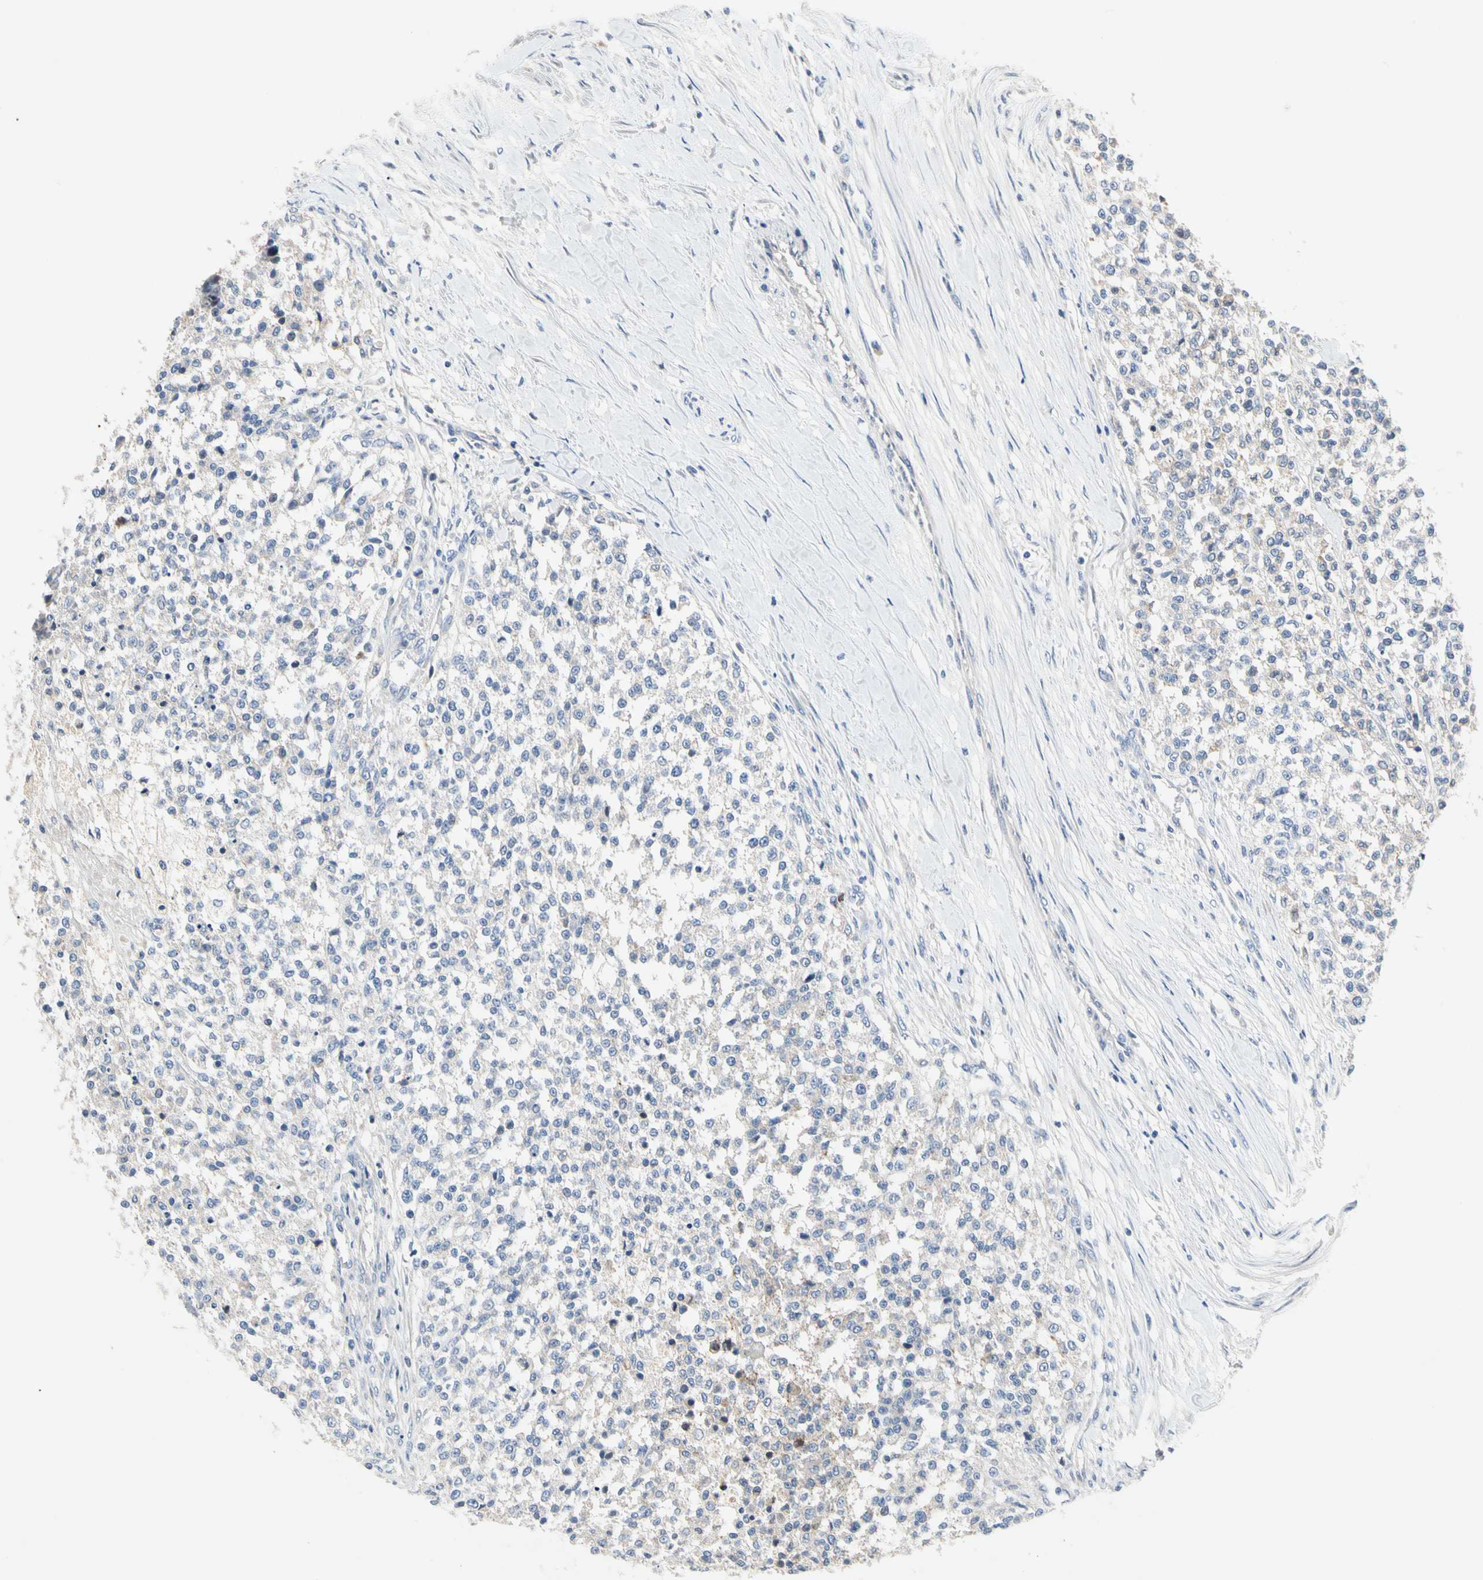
{"staining": {"intensity": "negative", "quantity": "none", "location": "none"}, "tissue": "testis cancer", "cell_type": "Tumor cells", "image_type": "cancer", "snomed": [{"axis": "morphology", "description": "Seminoma, NOS"}, {"axis": "topography", "description": "Testis"}], "caption": "Tumor cells are negative for protein expression in human testis cancer (seminoma).", "gene": "GAS6", "patient": {"sex": "male", "age": 59}}